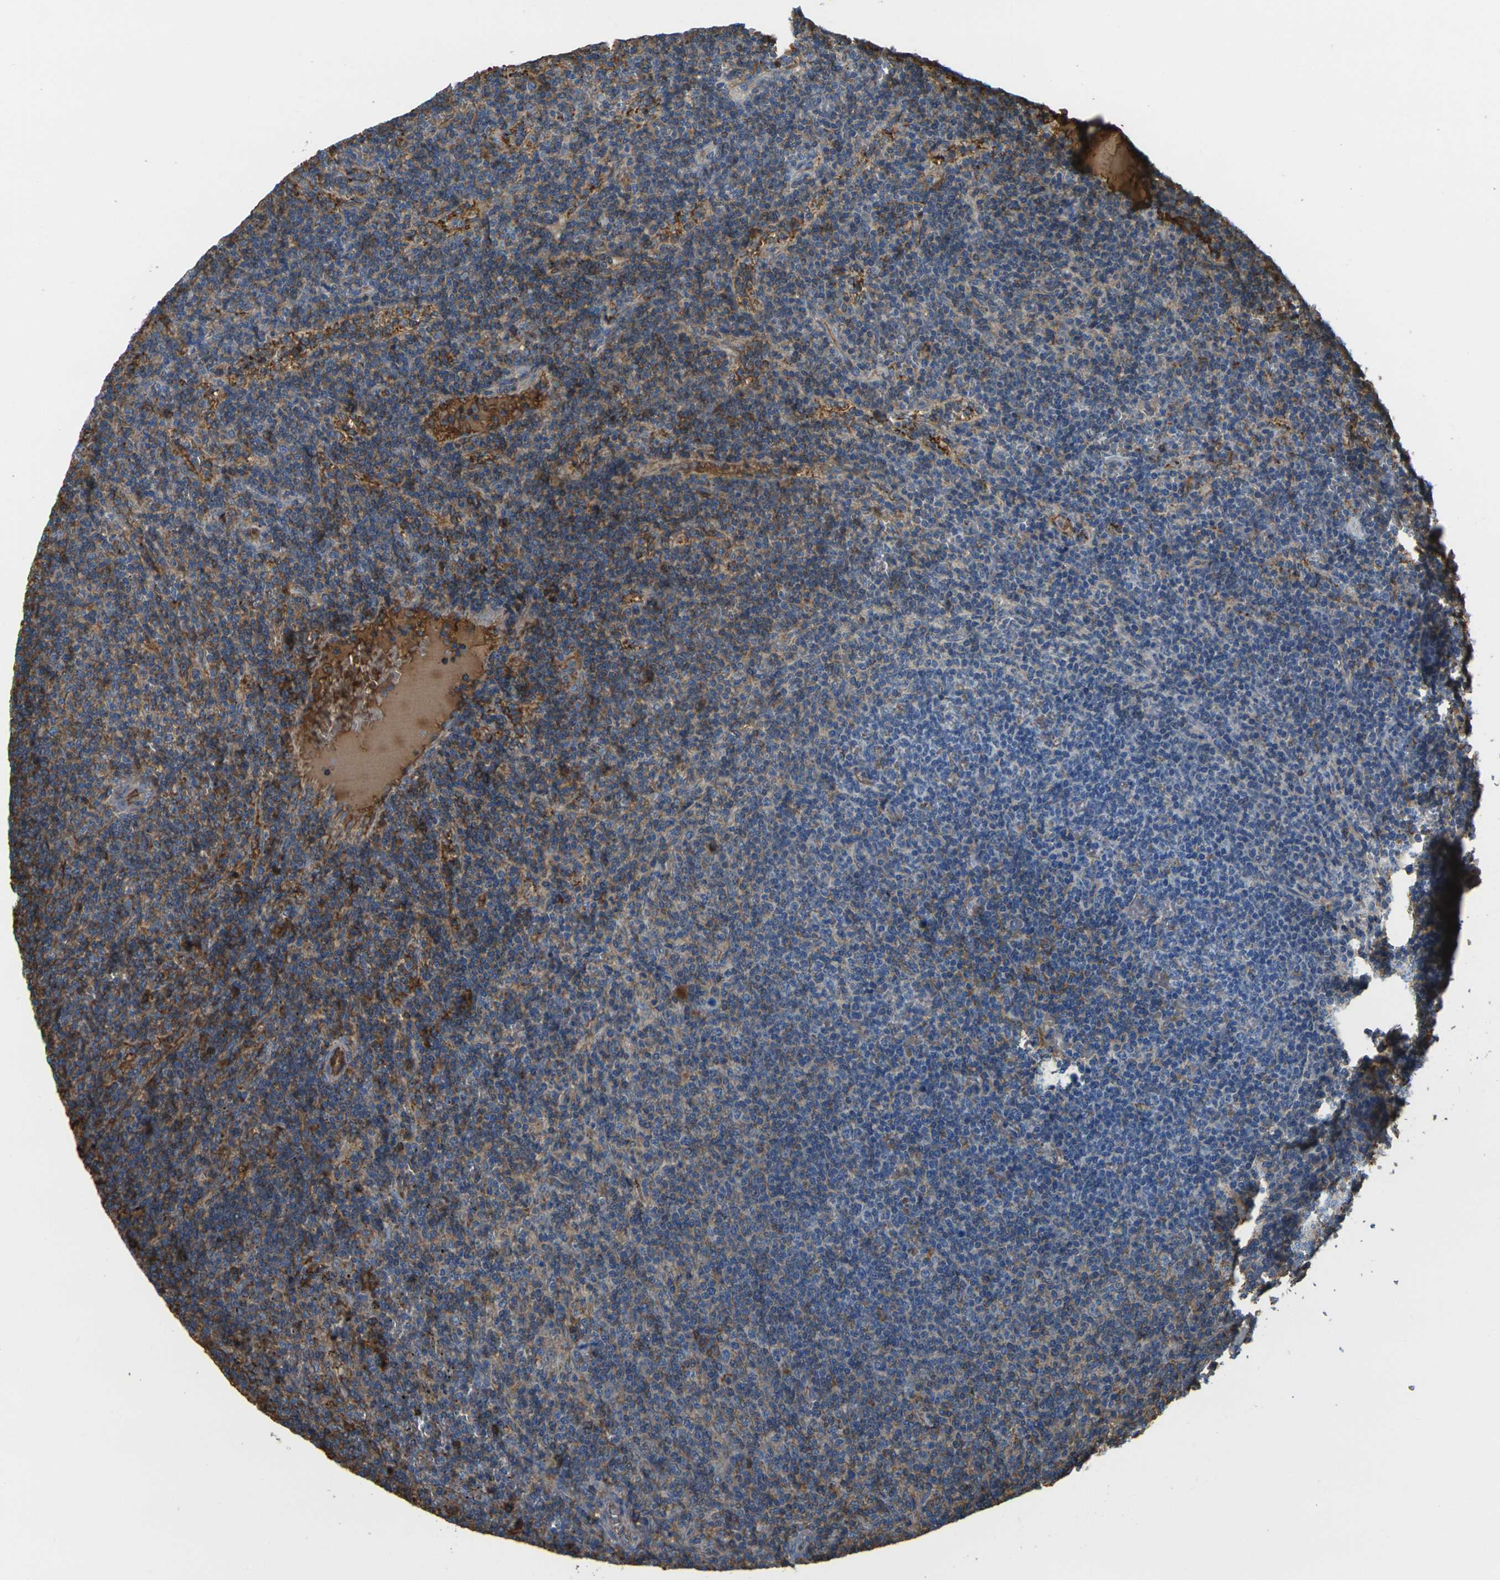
{"staining": {"intensity": "moderate", "quantity": "25%-75%", "location": "cytoplasmic/membranous"}, "tissue": "lymphoma", "cell_type": "Tumor cells", "image_type": "cancer", "snomed": [{"axis": "morphology", "description": "Malignant lymphoma, non-Hodgkin's type, Low grade"}, {"axis": "topography", "description": "Spleen"}], "caption": "Low-grade malignant lymphoma, non-Hodgkin's type tissue exhibits moderate cytoplasmic/membranous positivity in about 25%-75% of tumor cells, visualized by immunohistochemistry. (DAB IHC with brightfield microscopy, high magnification).", "gene": "PLCD1", "patient": {"sex": "female", "age": 50}}